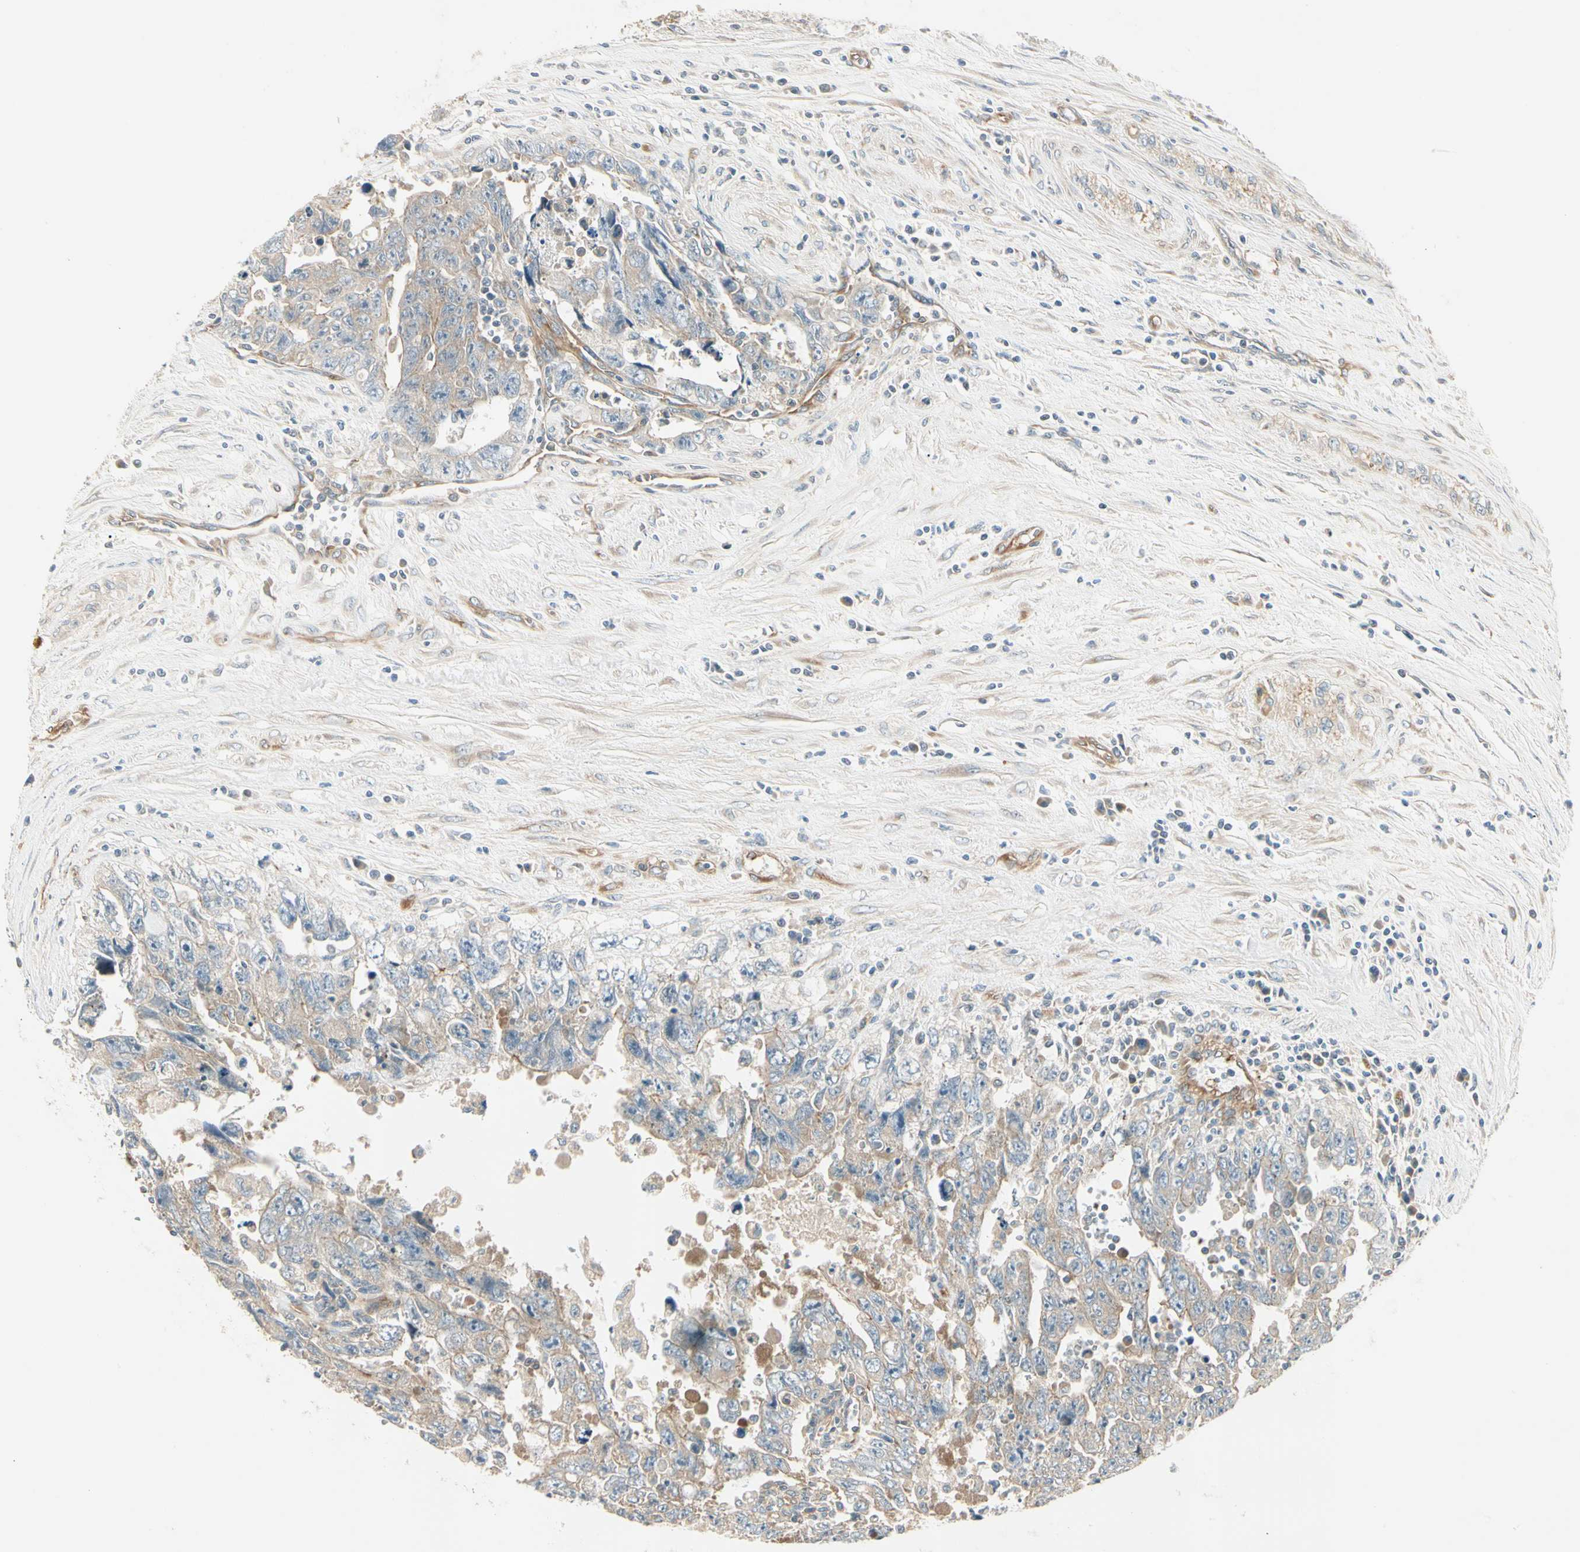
{"staining": {"intensity": "weak", "quantity": ">75%", "location": "cytoplasmic/membranous"}, "tissue": "testis cancer", "cell_type": "Tumor cells", "image_type": "cancer", "snomed": [{"axis": "morphology", "description": "Carcinoma, Embryonal, NOS"}, {"axis": "topography", "description": "Testis"}], "caption": "This micrograph demonstrates testis cancer stained with immunohistochemistry (IHC) to label a protein in brown. The cytoplasmic/membranous of tumor cells show weak positivity for the protein. Nuclei are counter-stained blue.", "gene": "ROCK2", "patient": {"sex": "male", "age": 28}}